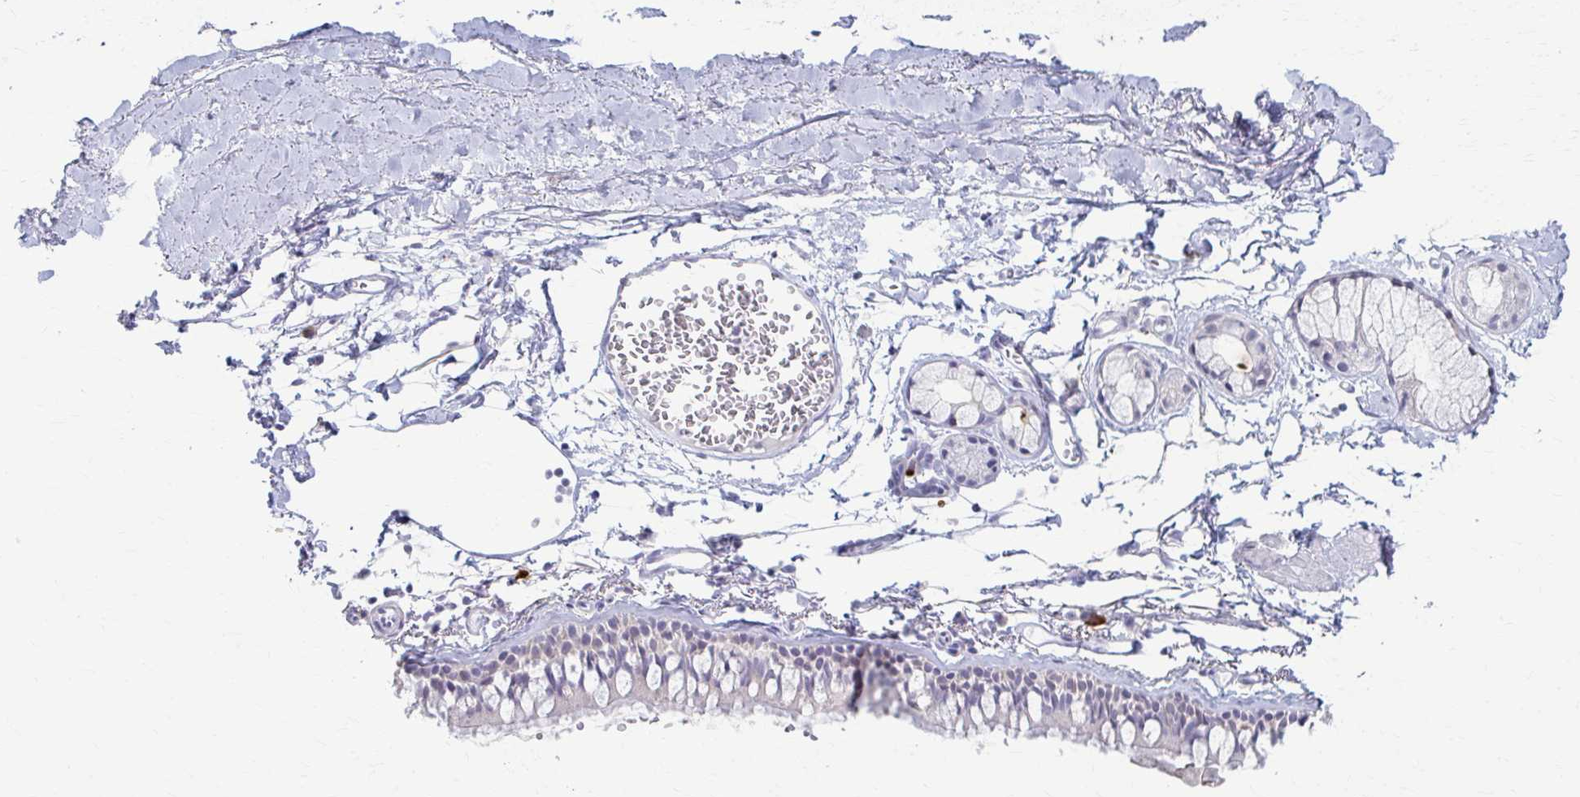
{"staining": {"intensity": "negative", "quantity": "none", "location": "none"}, "tissue": "bronchus", "cell_type": "Respiratory epithelial cells", "image_type": "normal", "snomed": [{"axis": "morphology", "description": "Normal tissue, NOS"}, {"axis": "topography", "description": "Cartilage tissue"}, {"axis": "topography", "description": "Bronchus"}, {"axis": "topography", "description": "Peripheral nerve tissue"}], "caption": "Immunohistochemistry (IHC) histopathology image of unremarkable human bronchus stained for a protein (brown), which reveals no expression in respiratory epithelial cells.", "gene": "LDLRAP1", "patient": {"sex": "female", "age": 59}}